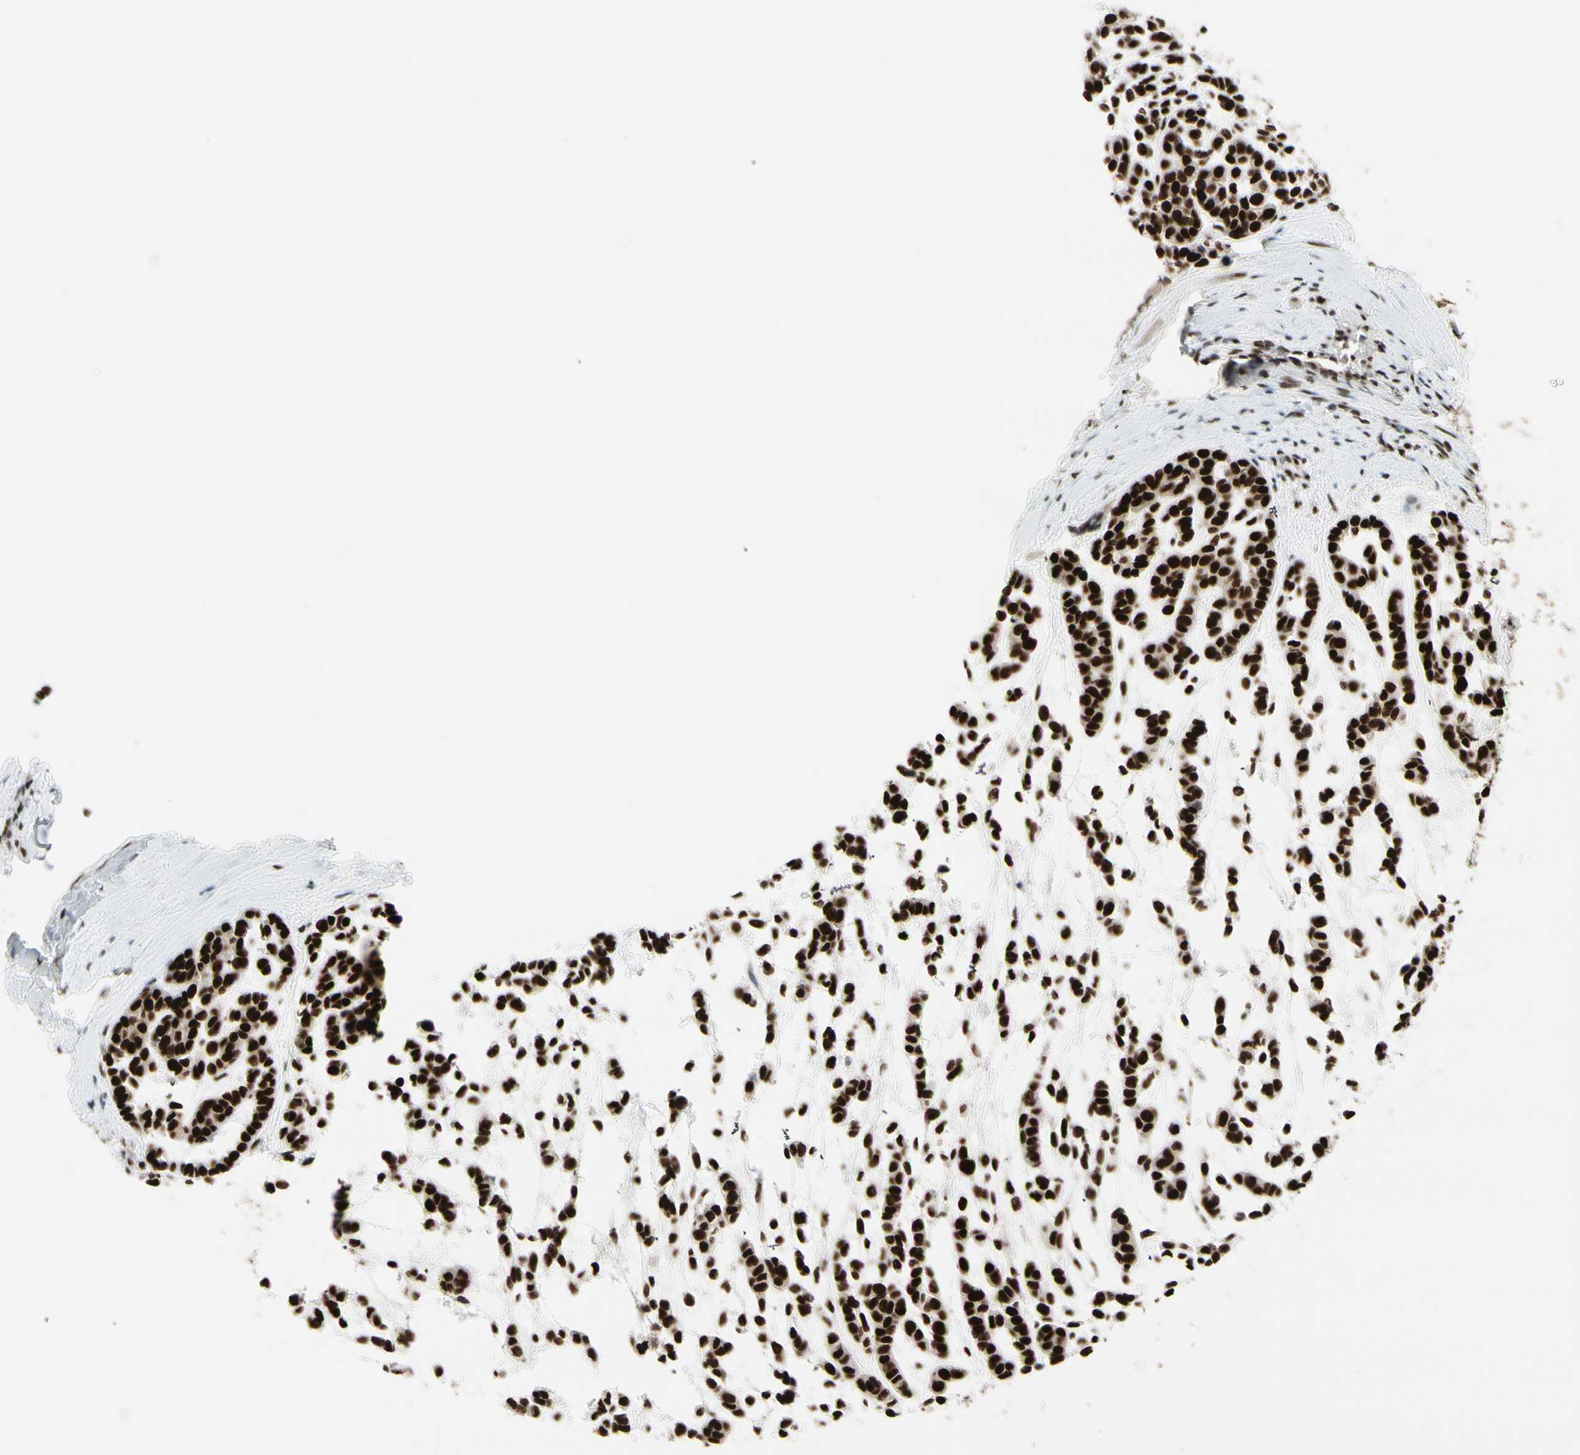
{"staining": {"intensity": "strong", "quantity": ">75%", "location": "nuclear"}, "tissue": "head and neck cancer", "cell_type": "Tumor cells", "image_type": "cancer", "snomed": [{"axis": "morphology", "description": "Adenocarcinoma, NOS"}, {"axis": "morphology", "description": "Adenoma, NOS"}, {"axis": "topography", "description": "Head-Neck"}], "caption": "An immunohistochemistry image of neoplastic tissue is shown. Protein staining in brown shows strong nuclear positivity in head and neck cancer within tumor cells.", "gene": "CHAMP1", "patient": {"sex": "female", "age": 55}}